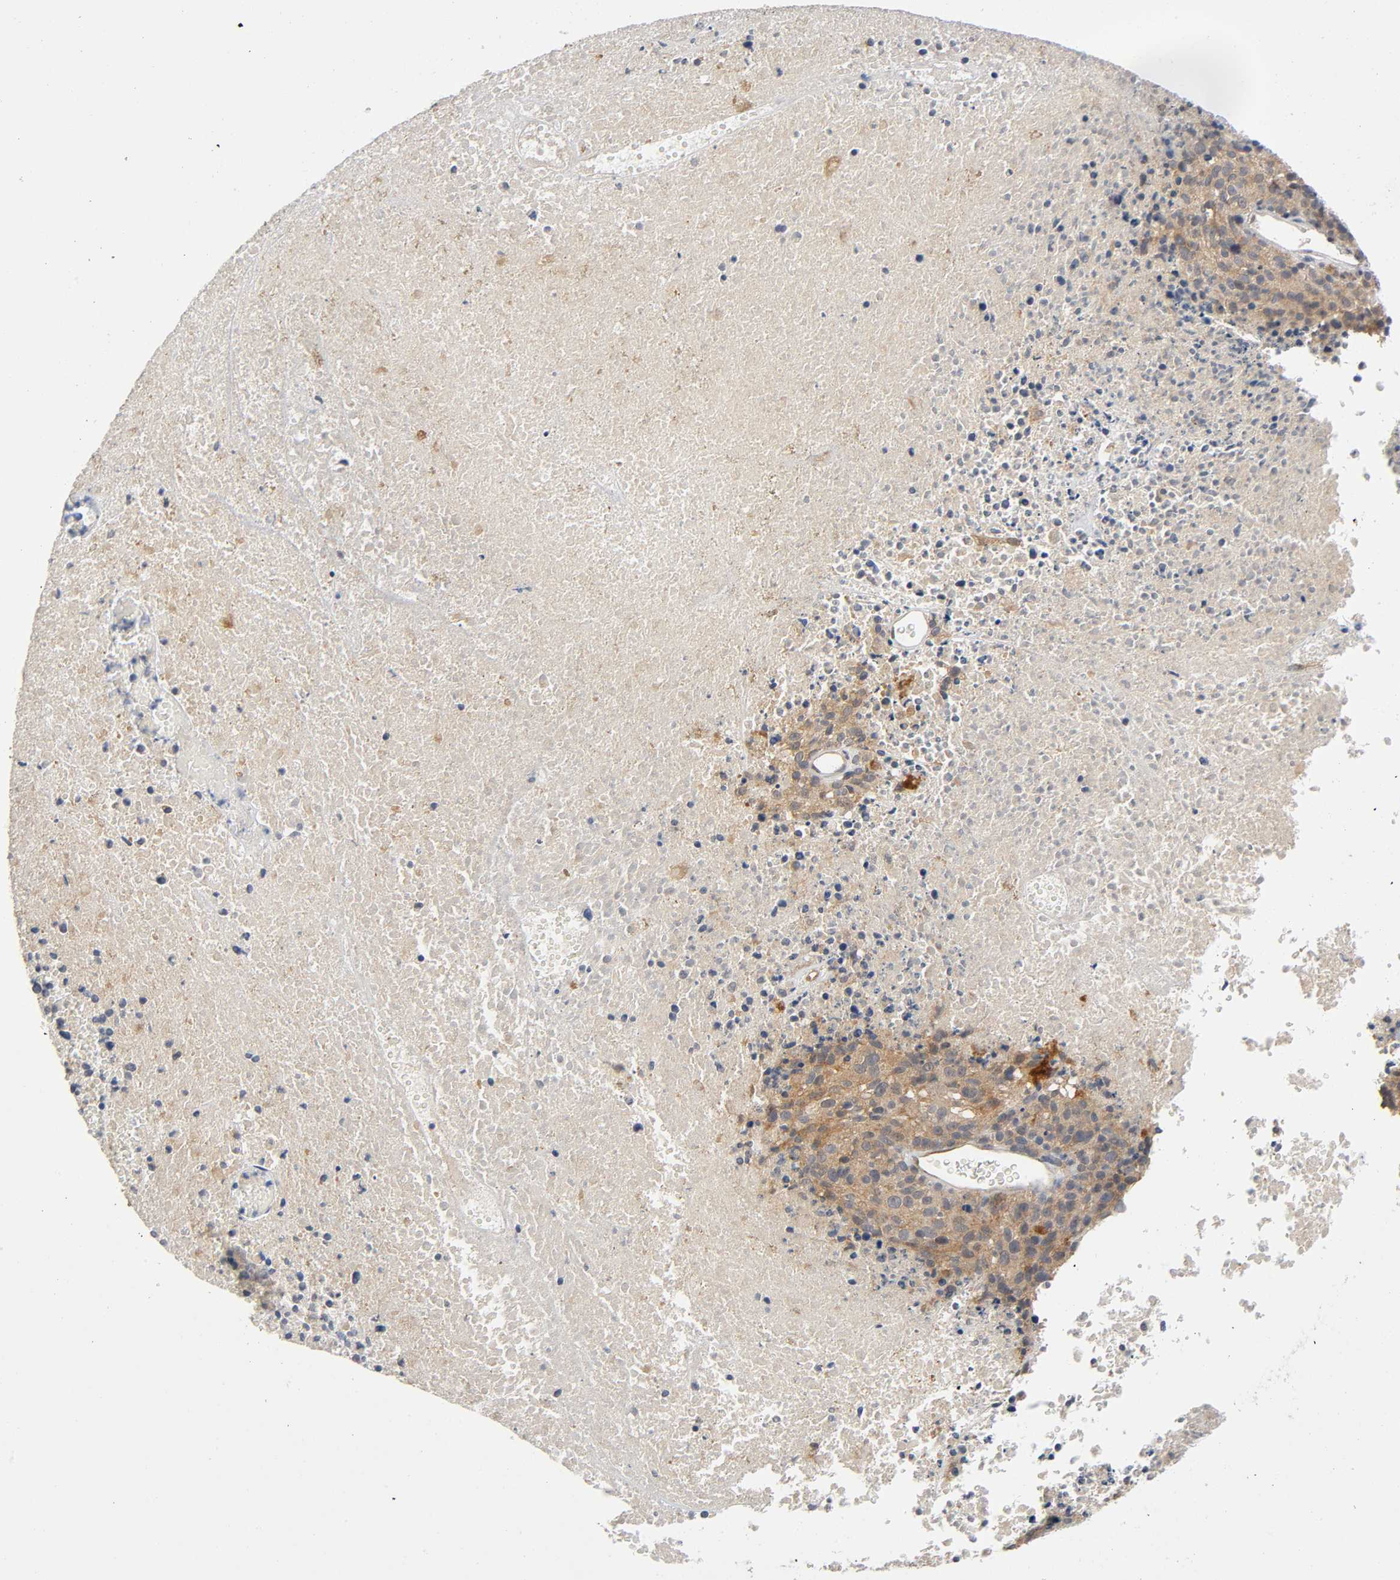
{"staining": {"intensity": "moderate", "quantity": ">75%", "location": "cytoplasmic/membranous"}, "tissue": "melanoma", "cell_type": "Tumor cells", "image_type": "cancer", "snomed": [{"axis": "morphology", "description": "Malignant melanoma, Metastatic site"}, {"axis": "topography", "description": "Cerebral cortex"}], "caption": "Immunohistochemistry histopathology image of neoplastic tissue: melanoma stained using immunohistochemistry (IHC) shows medium levels of moderate protein expression localized specifically in the cytoplasmic/membranous of tumor cells, appearing as a cytoplasmic/membranous brown color.", "gene": "MAPK8", "patient": {"sex": "female", "age": 52}}